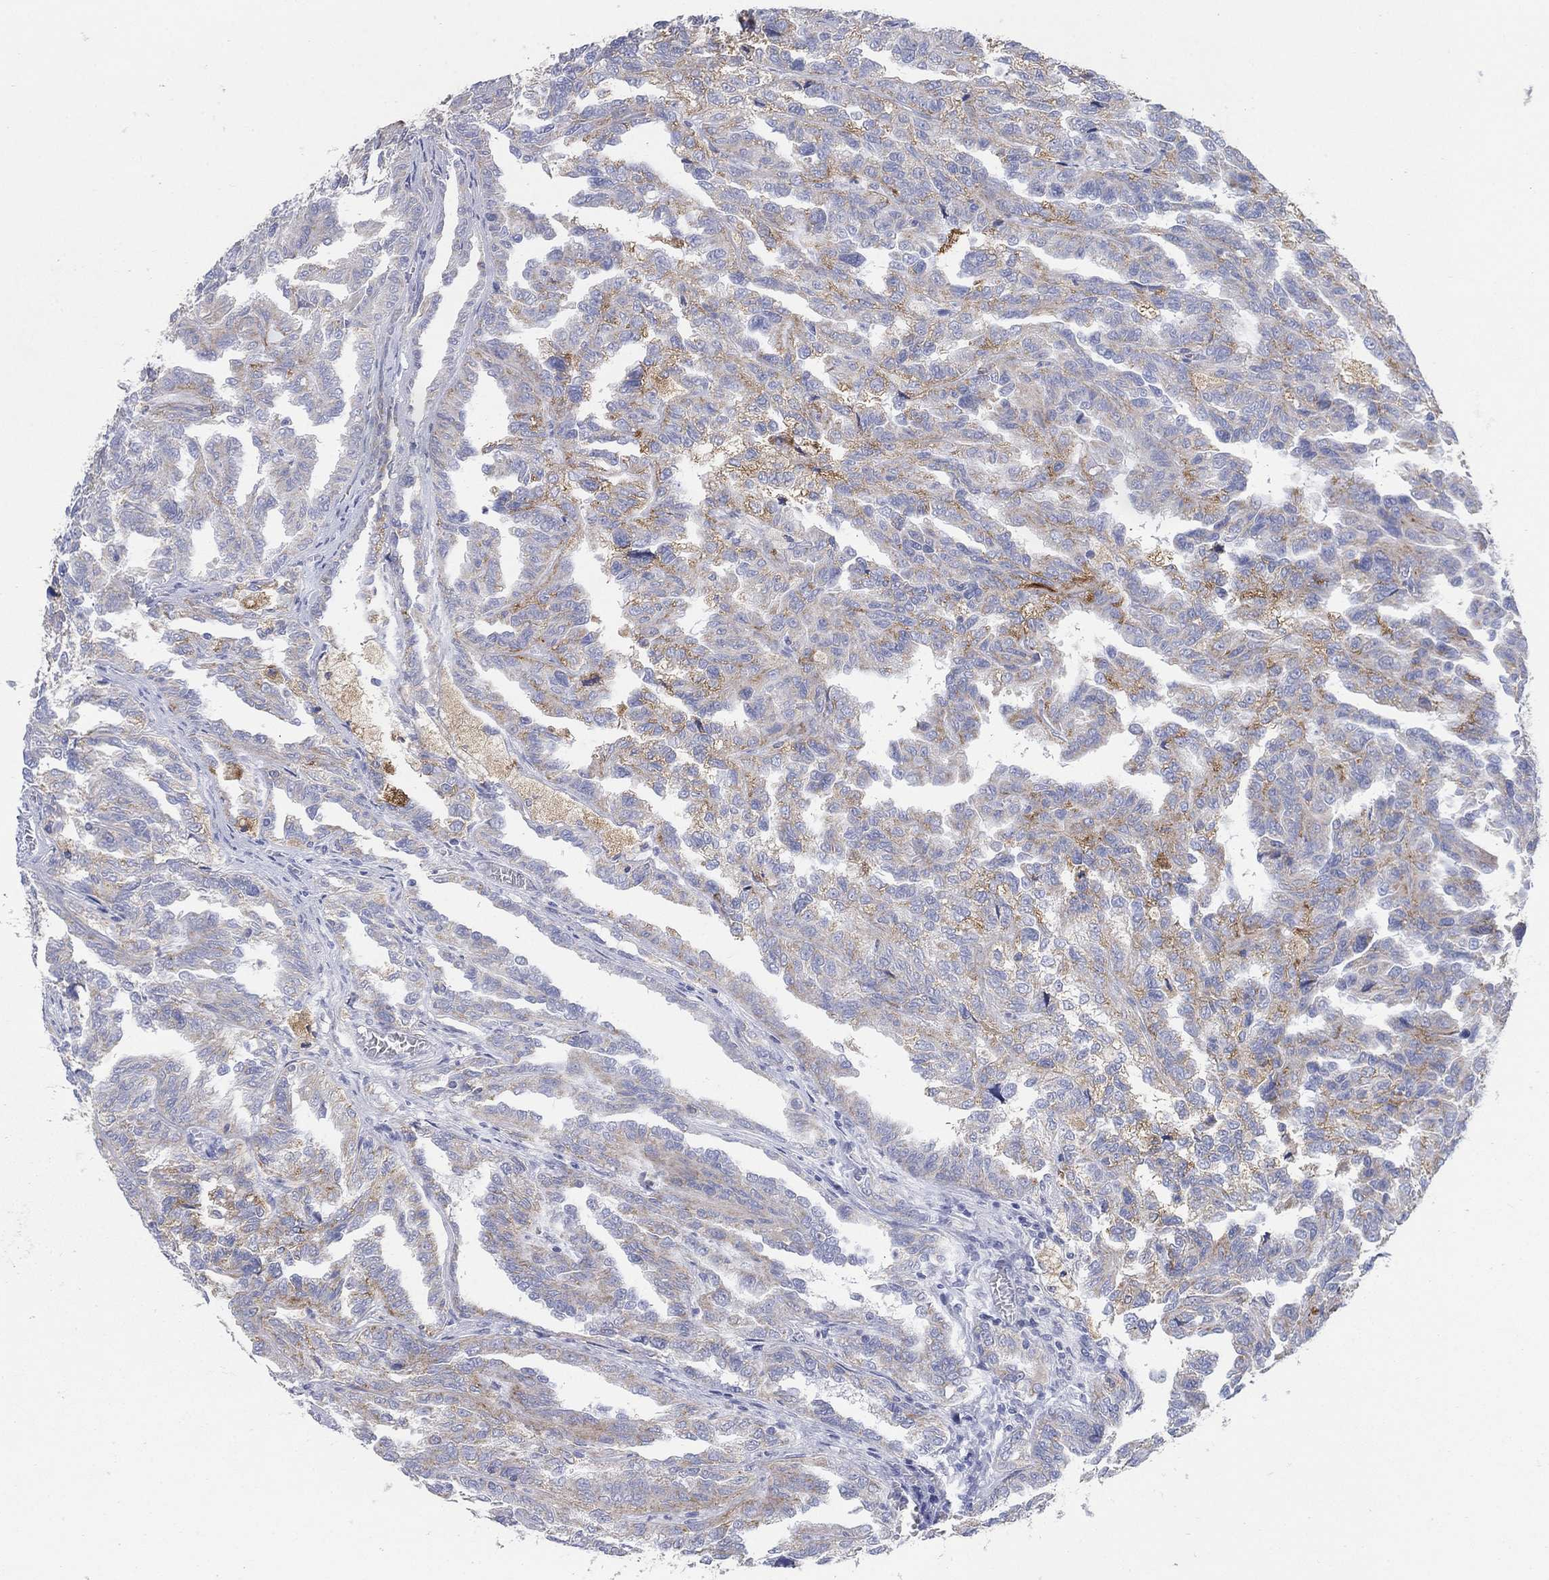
{"staining": {"intensity": "moderate", "quantity": "25%-75%", "location": "cytoplasmic/membranous"}, "tissue": "renal cancer", "cell_type": "Tumor cells", "image_type": "cancer", "snomed": [{"axis": "morphology", "description": "Adenocarcinoma, NOS"}, {"axis": "topography", "description": "Kidney"}], "caption": "This histopathology image demonstrates IHC staining of human renal cancer (adenocarcinoma), with medium moderate cytoplasmic/membranous staining in approximately 25%-75% of tumor cells.", "gene": "SCCPDH", "patient": {"sex": "male", "age": 79}}